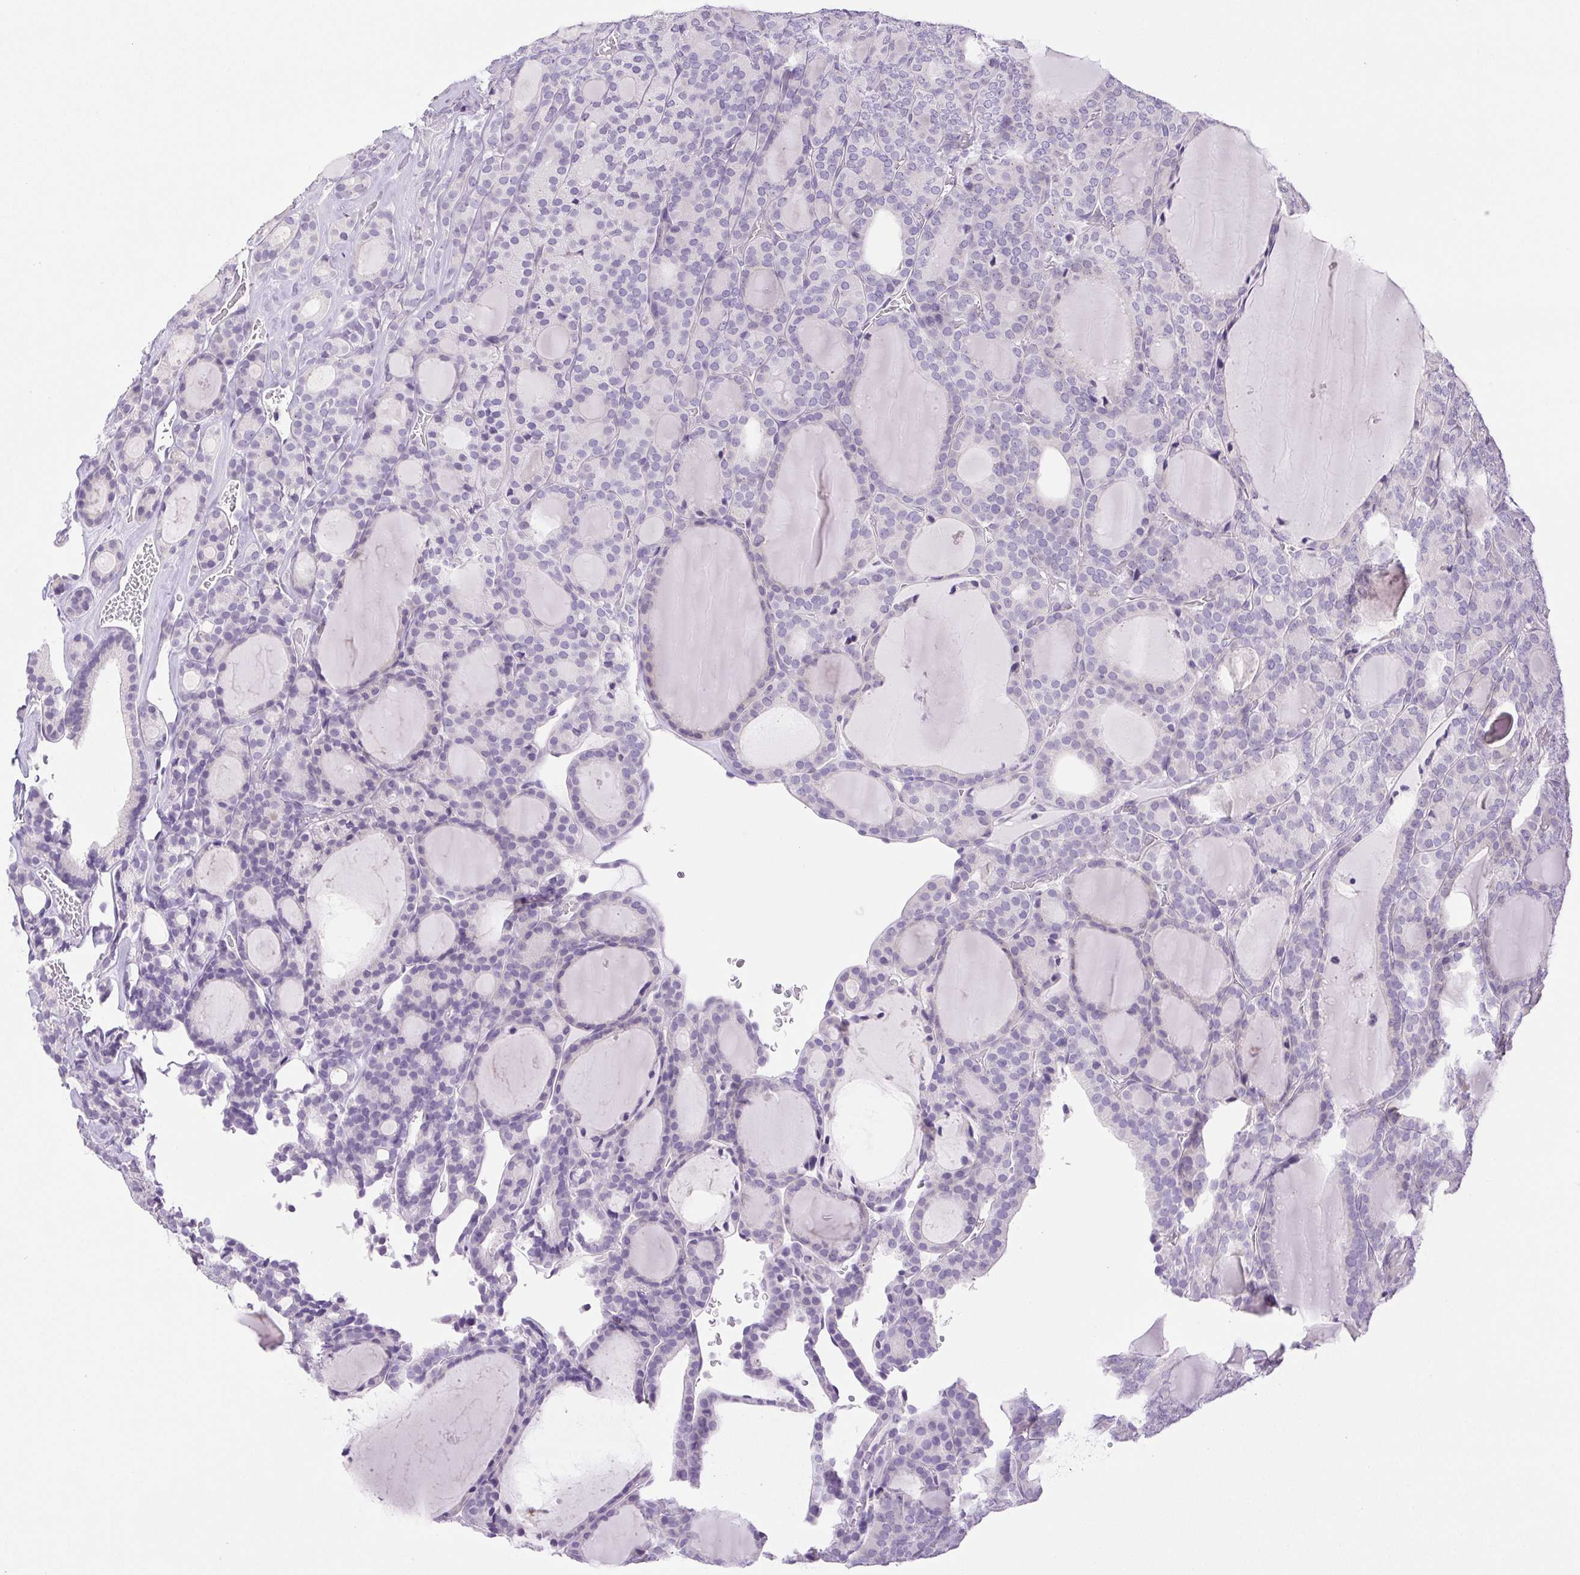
{"staining": {"intensity": "negative", "quantity": "none", "location": "none"}, "tissue": "thyroid cancer", "cell_type": "Tumor cells", "image_type": "cancer", "snomed": [{"axis": "morphology", "description": "Follicular adenoma carcinoma, NOS"}, {"axis": "topography", "description": "Thyroid gland"}], "caption": "Tumor cells are negative for brown protein staining in follicular adenoma carcinoma (thyroid).", "gene": "PAPPA2", "patient": {"sex": "male", "age": 74}}